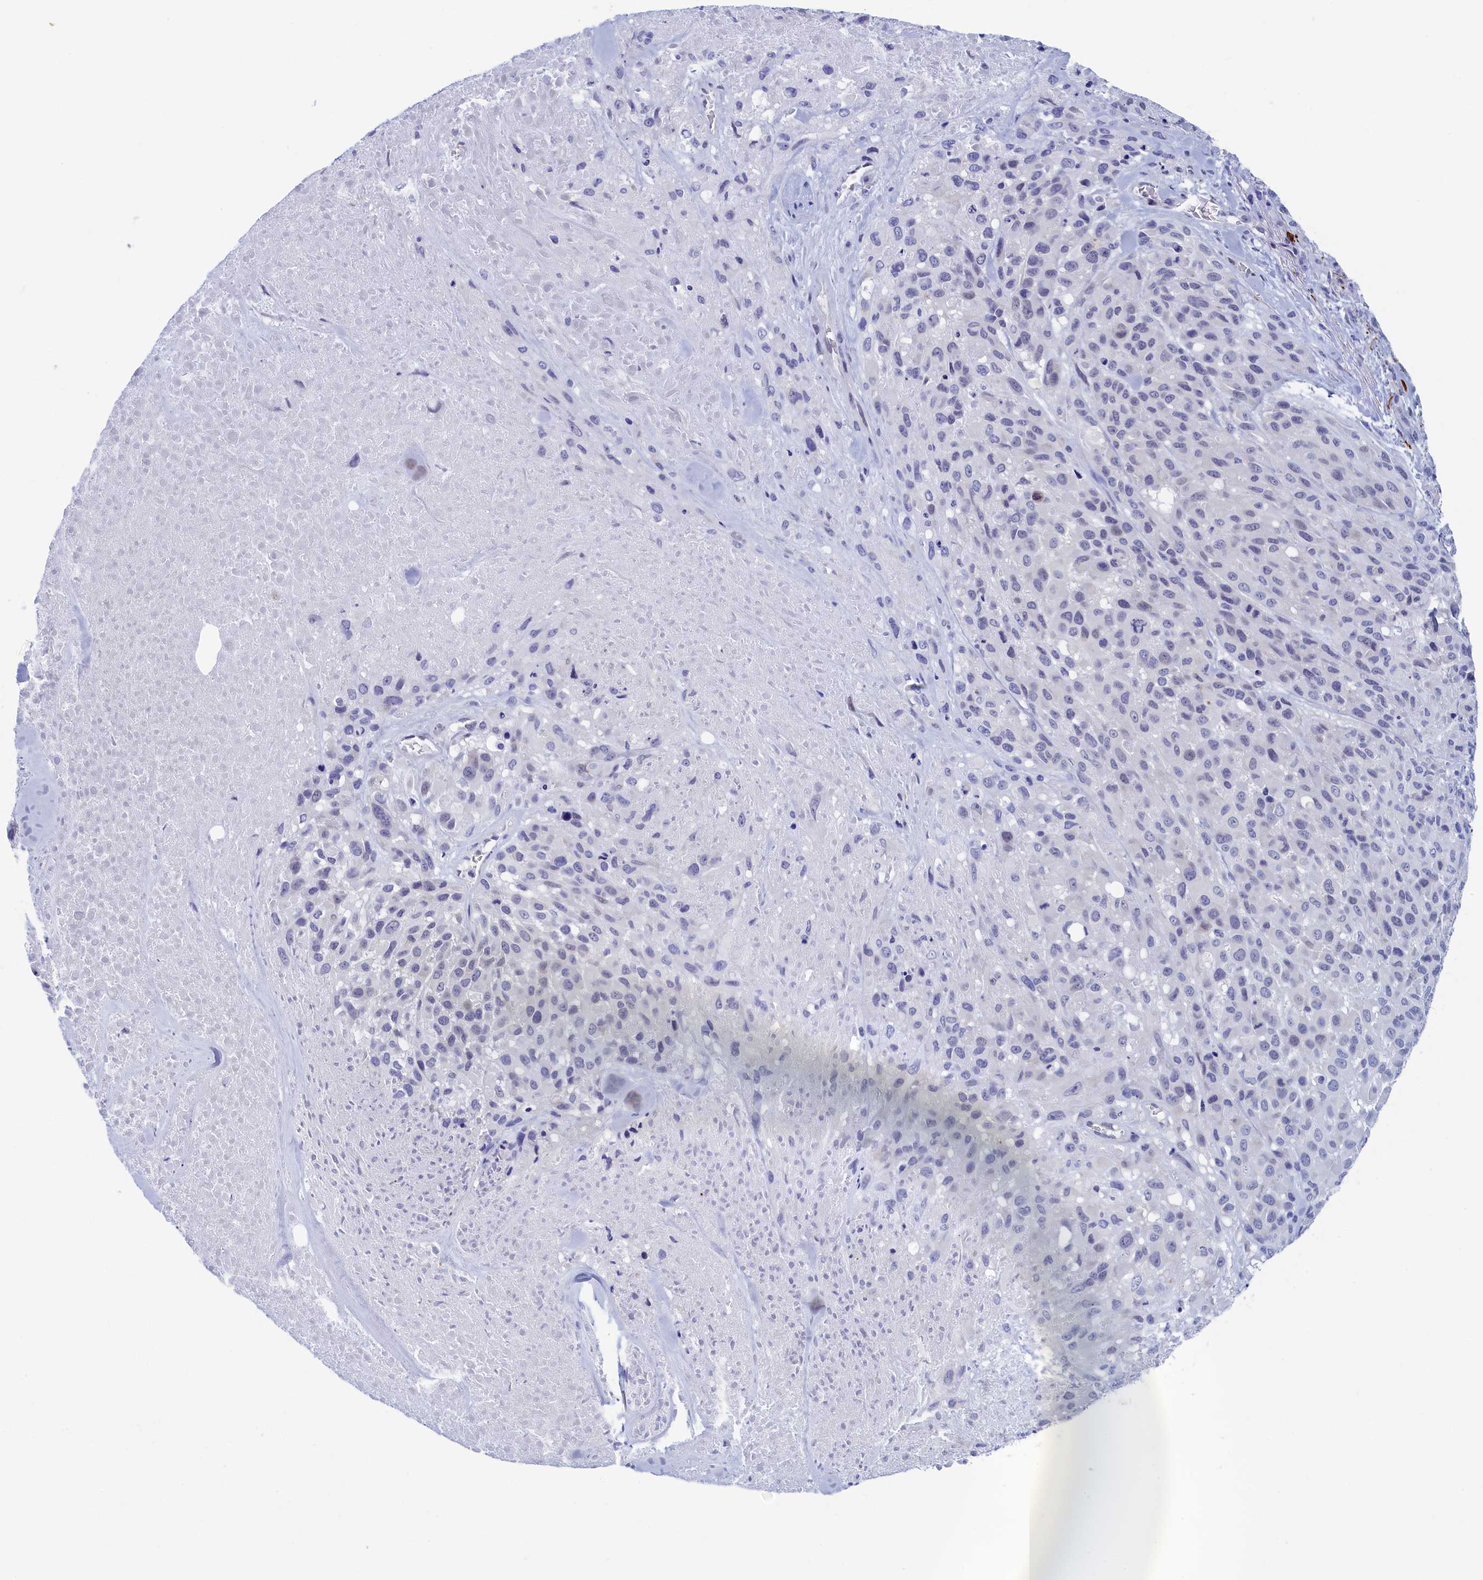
{"staining": {"intensity": "negative", "quantity": "none", "location": "none"}, "tissue": "melanoma", "cell_type": "Tumor cells", "image_type": "cancer", "snomed": [{"axis": "morphology", "description": "Malignant melanoma, Metastatic site"}, {"axis": "topography", "description": "Skin"}], "caption": "High magnification brightfield microscopy of malignant melanoma (metastatic site) stained with DAB (3,3'-diaminobenzidine) (brown) and counterstained with hematoxylin (blue): tumor cells show no significant positivity.", "gene": "WDR83", "patient": {"sex": "female", "age": 81}}